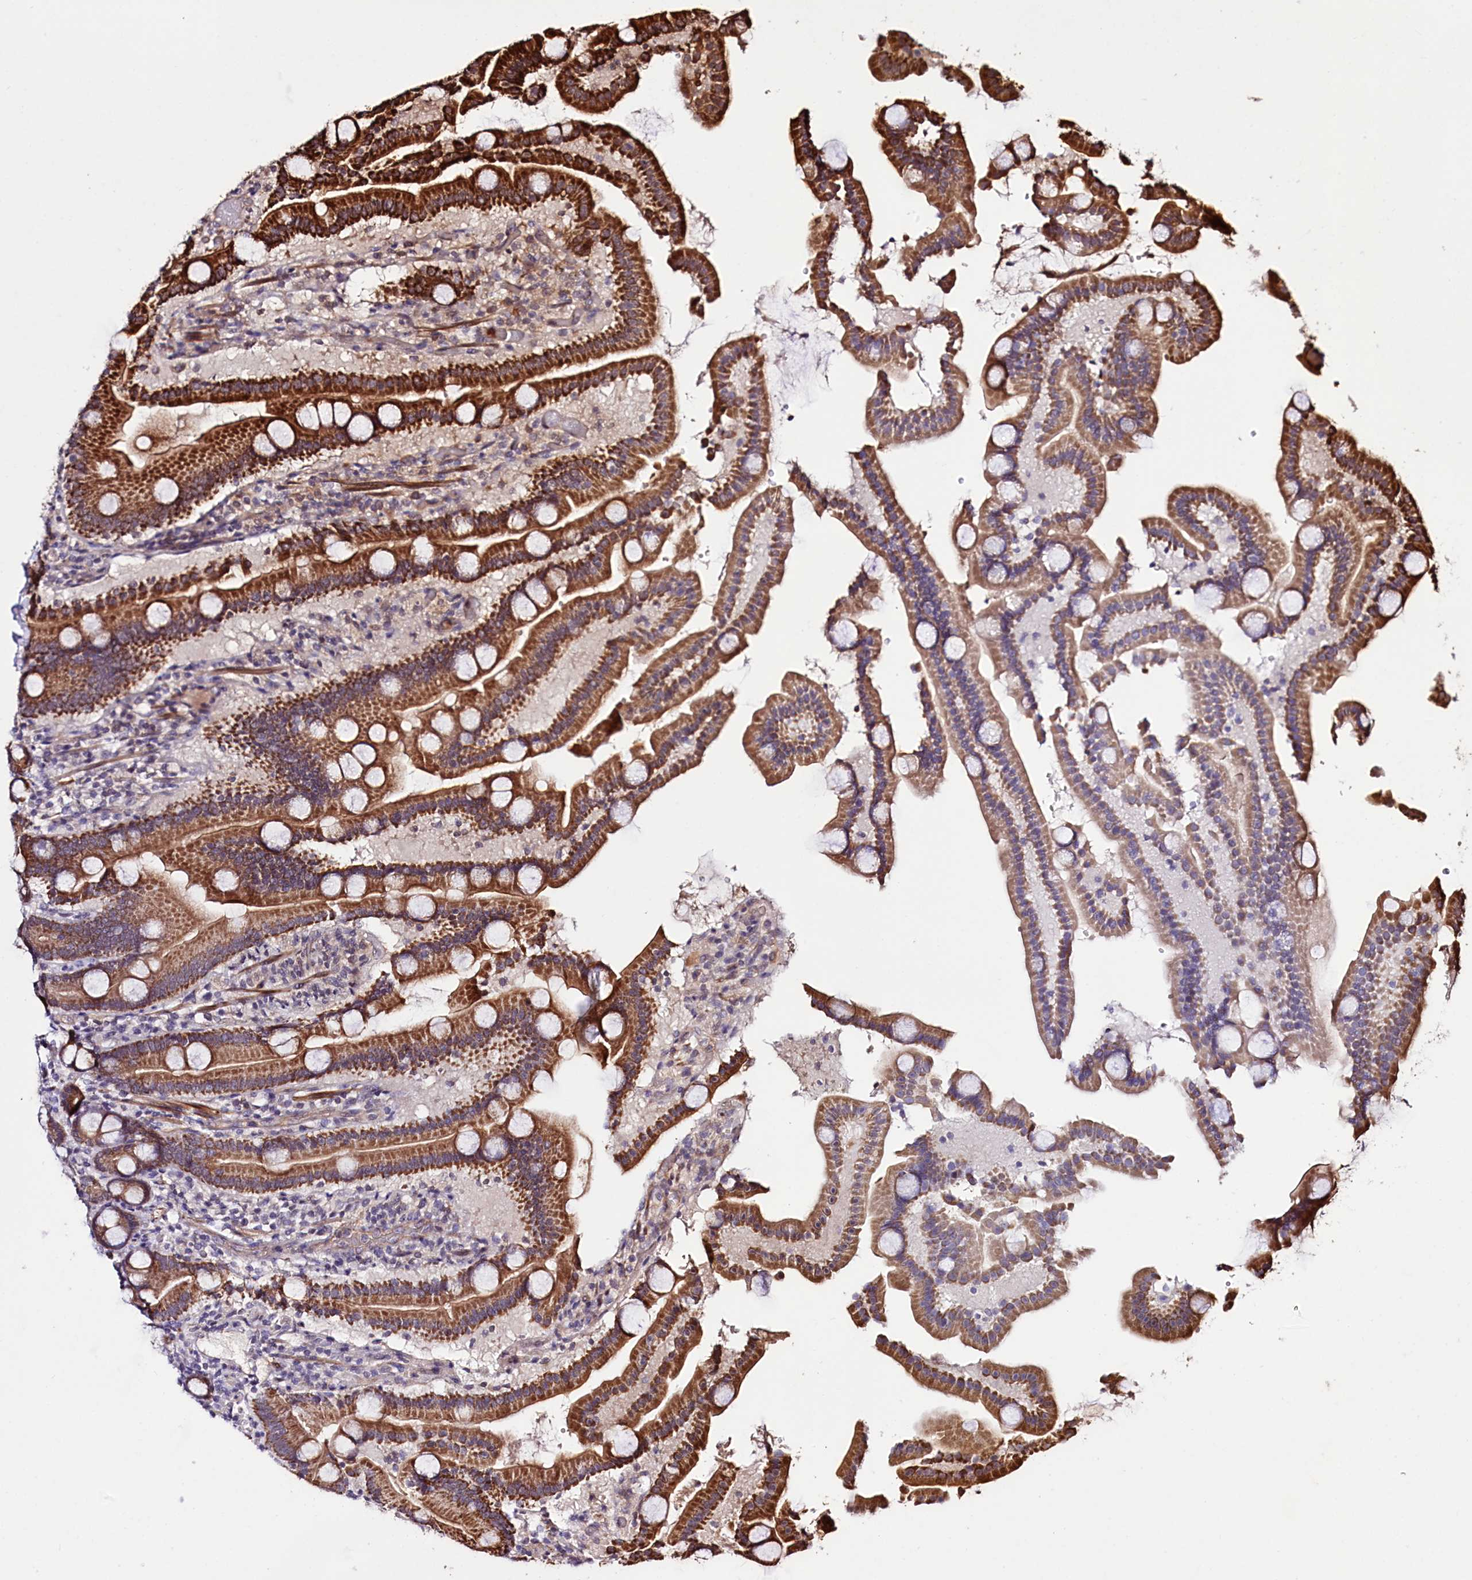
{"staining": {"intensity": "strong", "quantity": ">75%", "location": "cytoplasmic/membranous"}, "tissue": "duodenum", "cell_type": "Glandular cells", "image_type": "normal", "snomed": [{"axis": "morphology", "description": "Normal tissue, NOS"}, {"axis": "topography", "description": "Duodenum"}], "caption": "IHC of normal duodenum exhibits high levels of strong cytoplasmic/membranous positivity in approximately >75% of glandular cells.", "gene": "TAFAZZIN", "patient": {"sex": "male", "age": 55}}